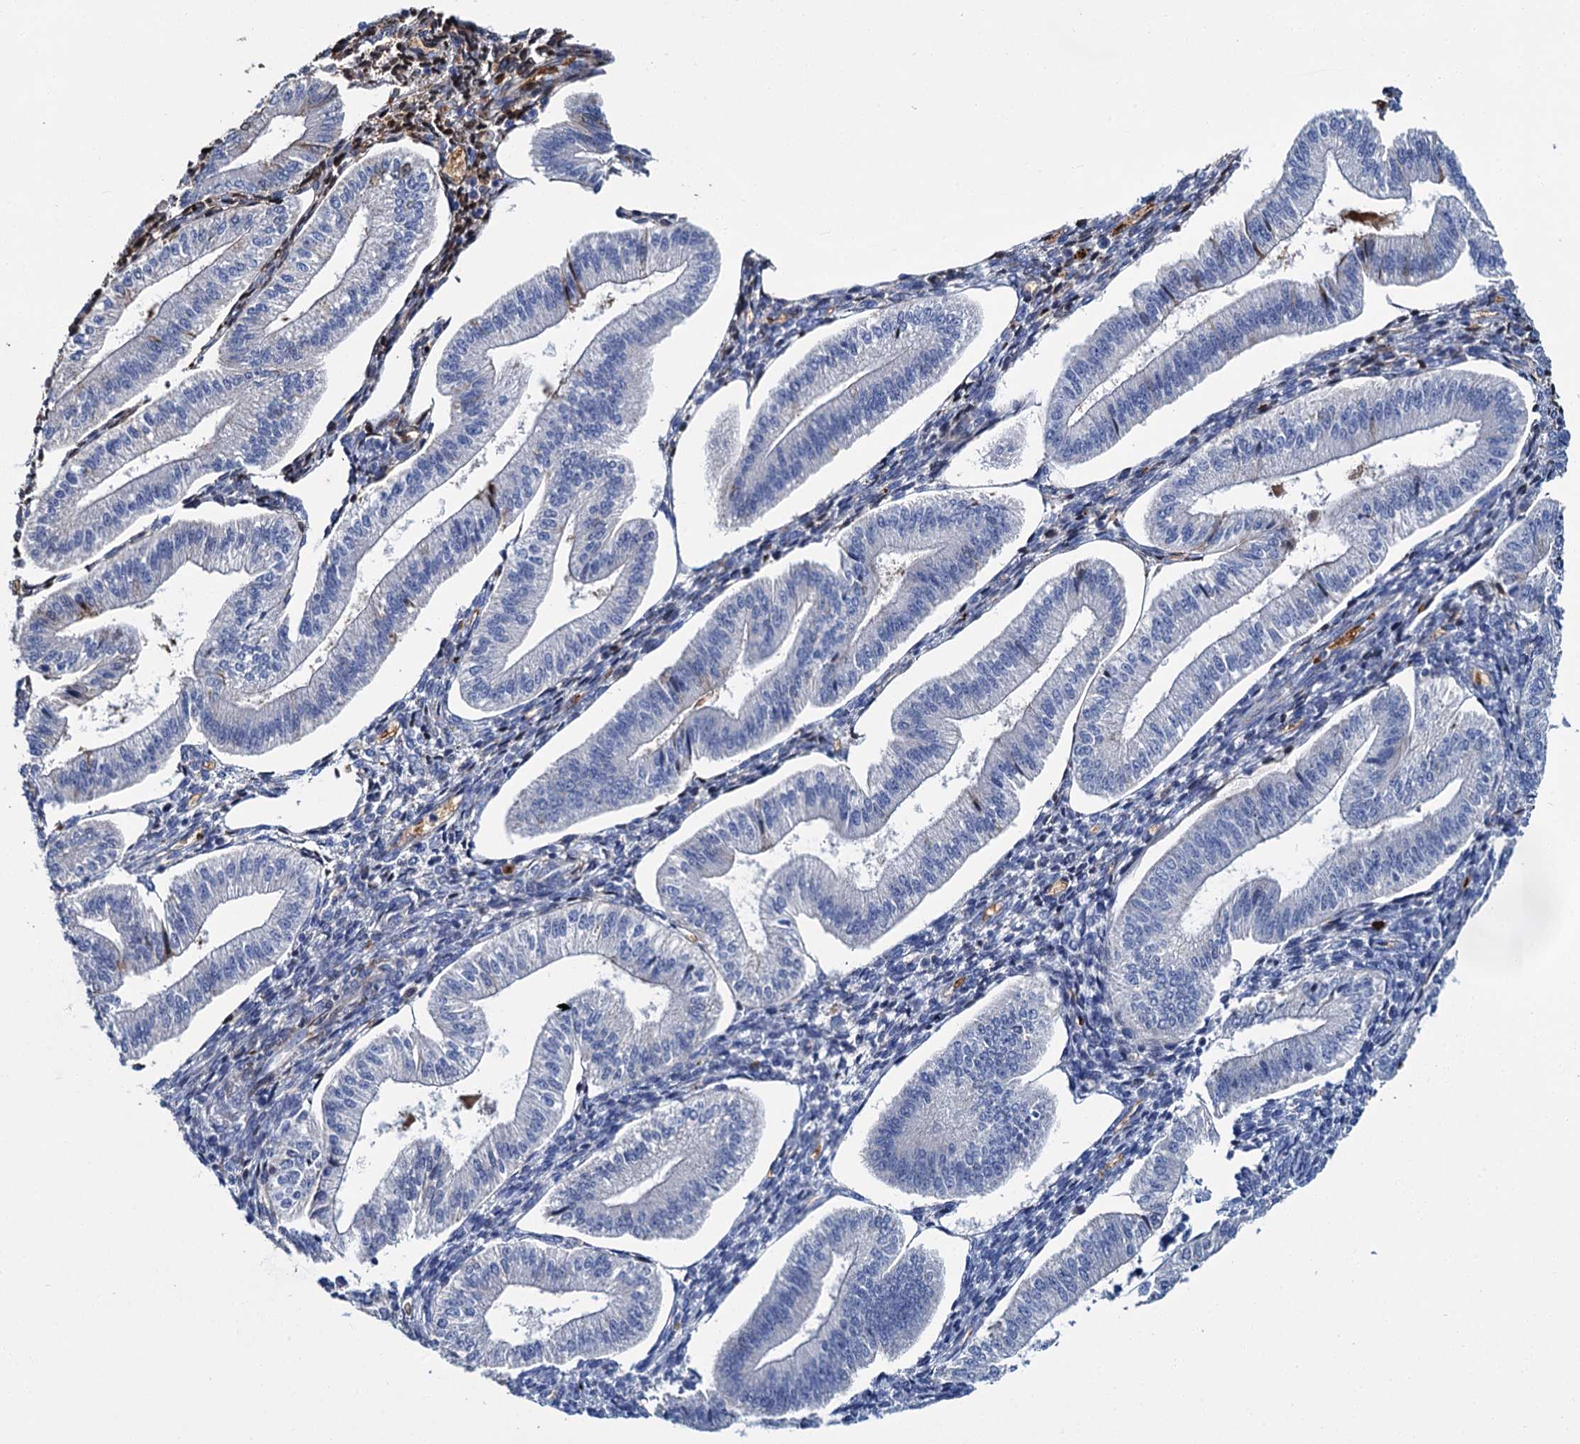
{"staining": {"intensity": "negative", "quantity": "none", "location": "none"}, "tissue": "endometrium", "cell_type": "Cells in endometrial stroma", "image_type": "normal", "snomed": [{"axis": "morphology", "description": "Normal tissue, NOS"}, {"axis": "topography", "description": "Endometrium"}], "caption": "The immunohistochemistry (IHC) micrograph has no significant positivity in cells in endometrial stroma of endometrium. The staining is performed using DAB brown chromogen with nuclei counter-stained in using hematoxylin.", "gene": "ATG2A", "patient": {"sex": "female", "age": 34}}